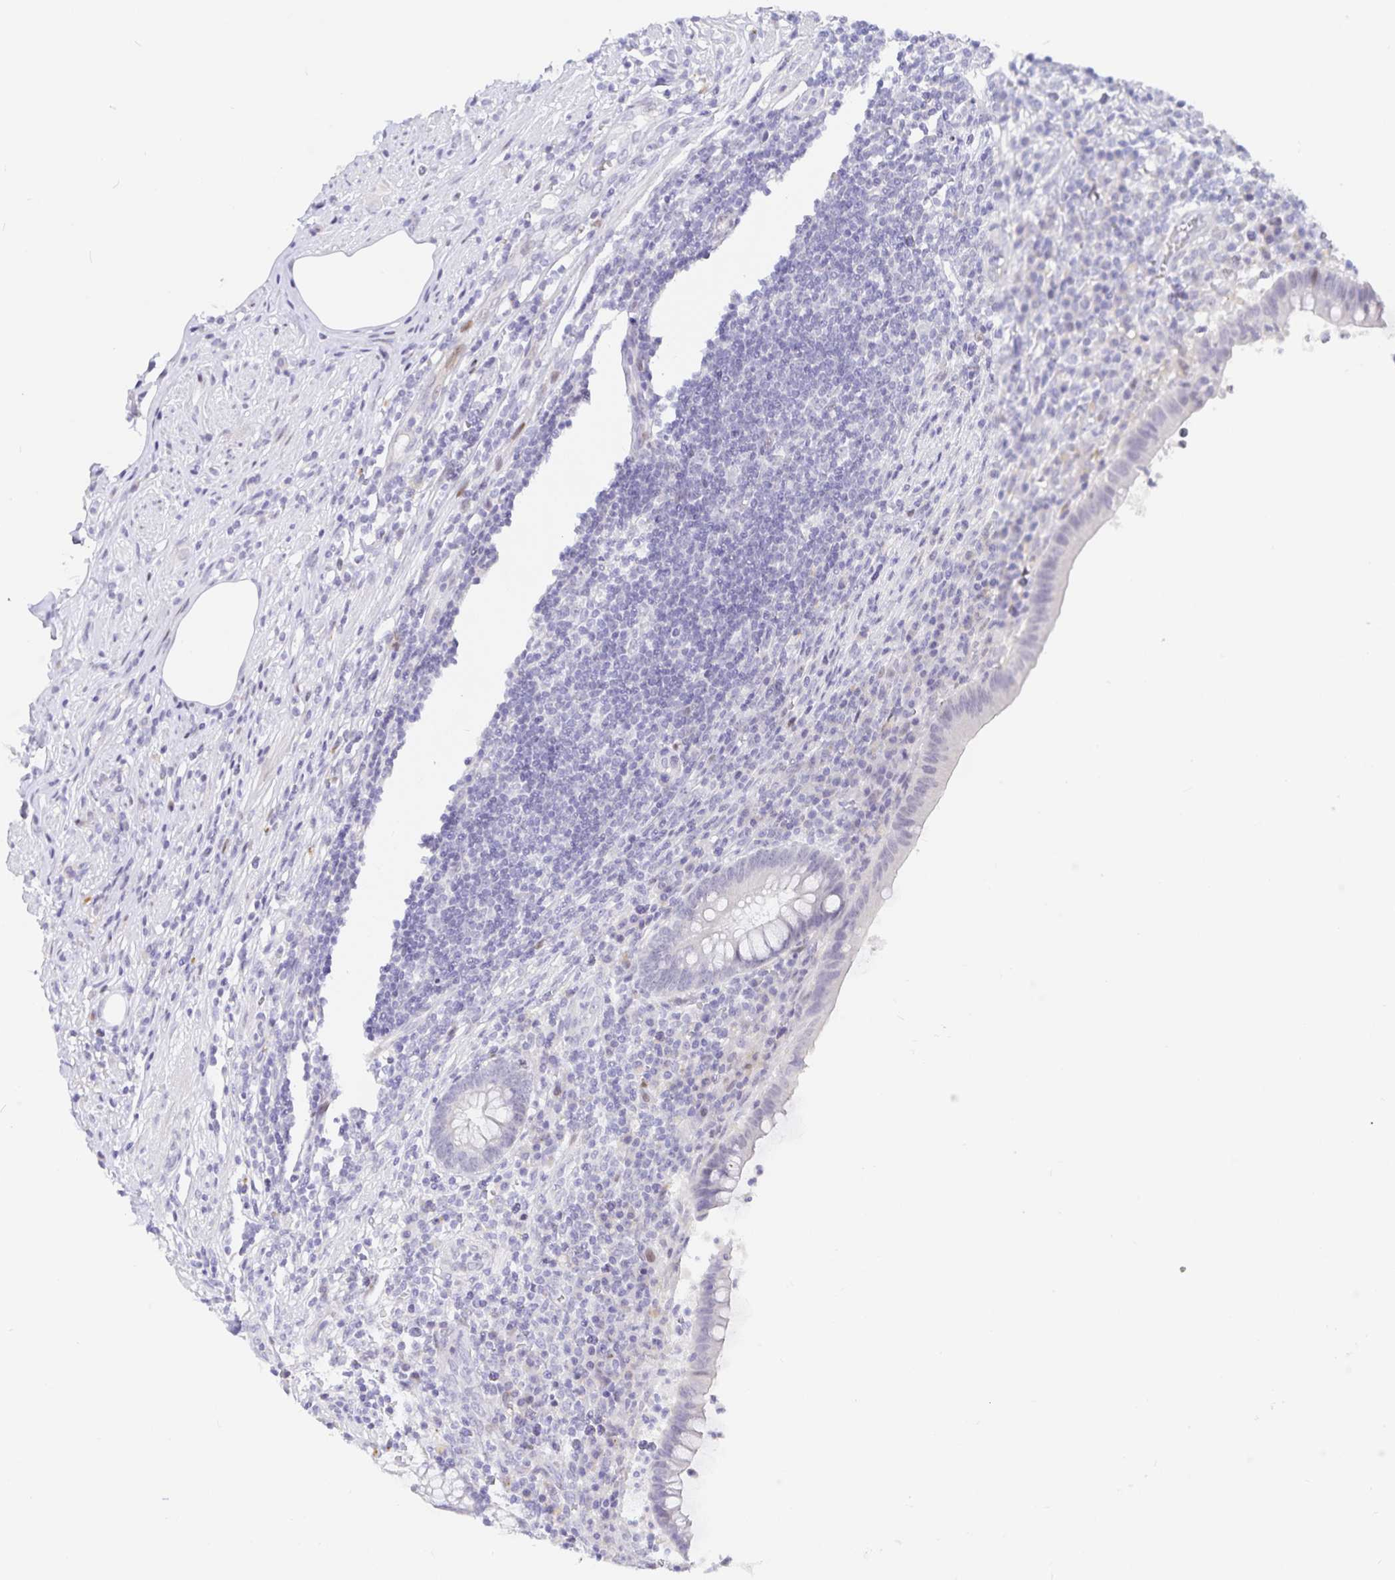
{"staining": {"intensity": "weak", "quantity": "<25%", "location": "nuclear"}, "tissue": "appendix", "cell_type": "Glandular cells", "image_type": "normal", "snomed": [{"axis": "morphology", "description": "Normal tissue, NOS"}, {"axis": "topography", "description": "Appendix"}], "caption": "Appendix stained for a protein using IHC reveals no expression glandular cells.", "gene": "KBTBD13", "patient": {"sex": "female", "age": 56}}